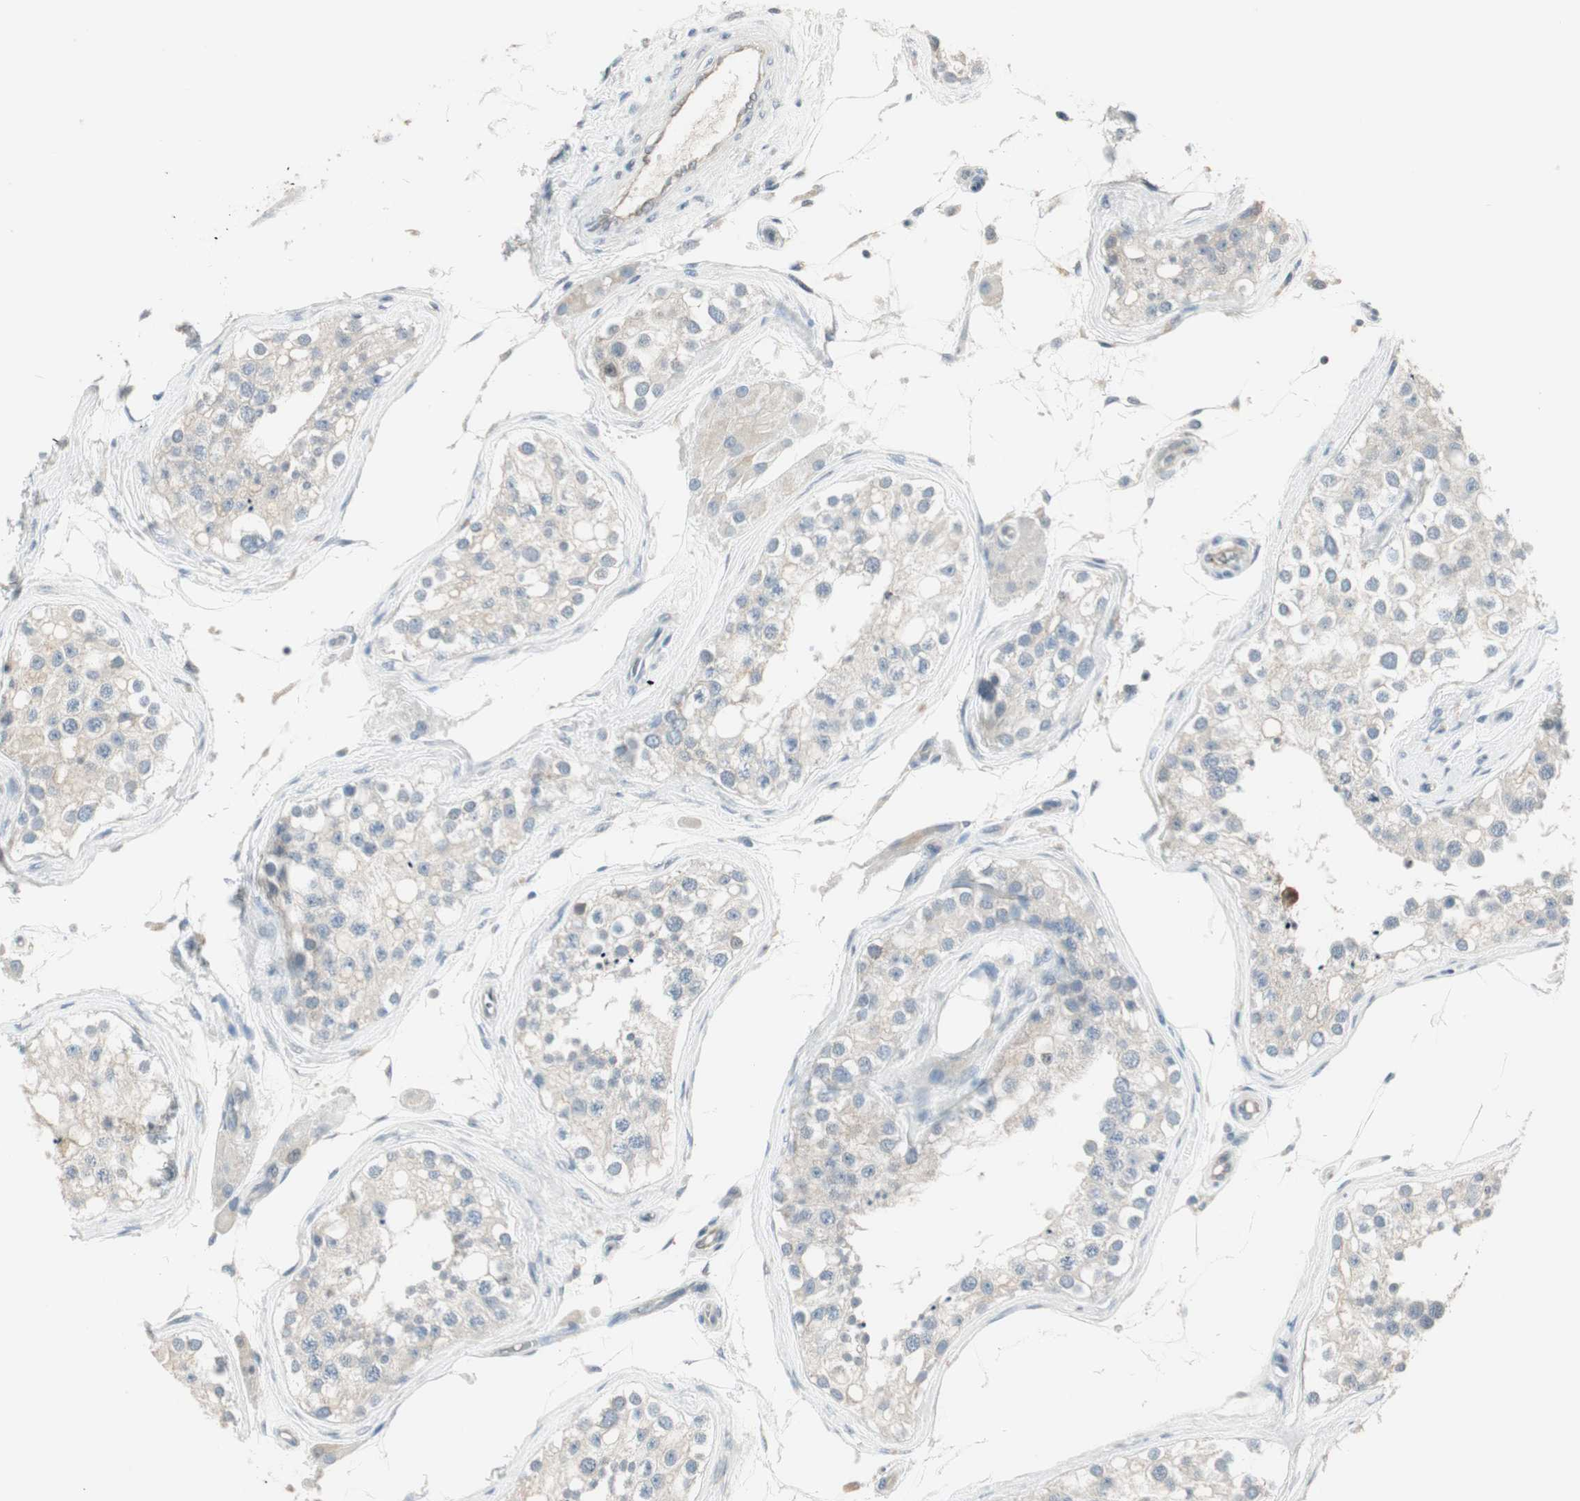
{"staining": {"intensity": "negative", "quantity": "none", "location": "none"}, "tissue": "testis", "cell_type": "Cells in seminiferous ducts", "image_type": "normal", "snomed": [{"axis": "morphology", "description": "Normal tissue, NOS"}, {"axis": "topography", "description": "Testis"}], "caption": "This is an immunohistochemistry photomicrograph of normal testis. There is no staining in cells in seminiferous ducts.", "gene": "PDZK1", "patient": {"sex": "male", "age": 68}}